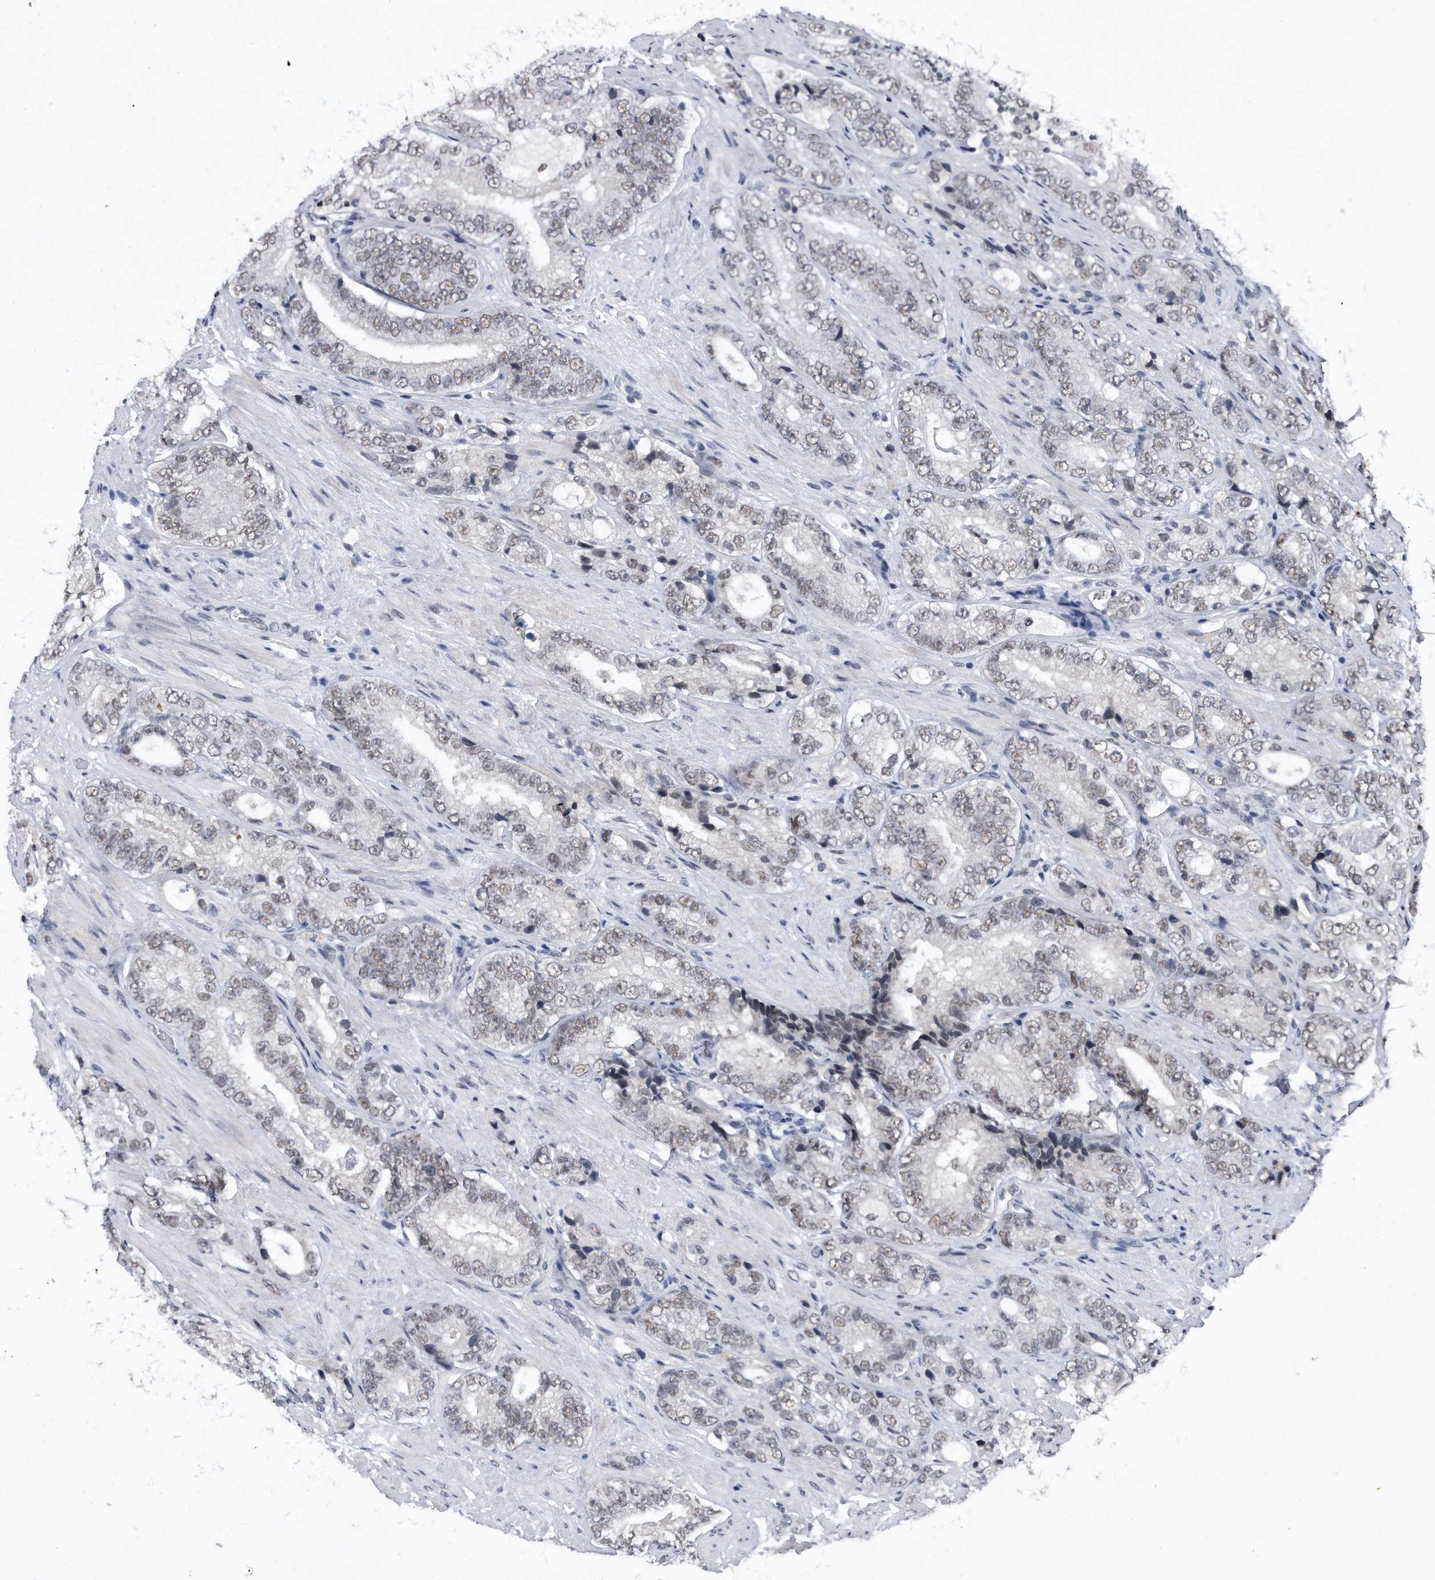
{"staining": {"intensity": "weak", "quantity": "<25%", "location": "nuclear"}, "tissue": "prostate cancer", "cell_type": "Tumor cells", "image_type": "cancer", "snomed": [{"axis": "morphology", "description": "Adenocarcinoma, High grade"}, {"axis": "topography", "description": "Prostate"}], "caption": "Immunohistochemistry histopathology image of human prostate cancer stained for a protein (brown), which exhibits no expression in tumor cells. (DAB (3,3'-diaminobenzidine) immunohistochemistry (IHC), high magnification).", "gene": "VIRMA", "patient": {"sex": "male", "age": 56}}